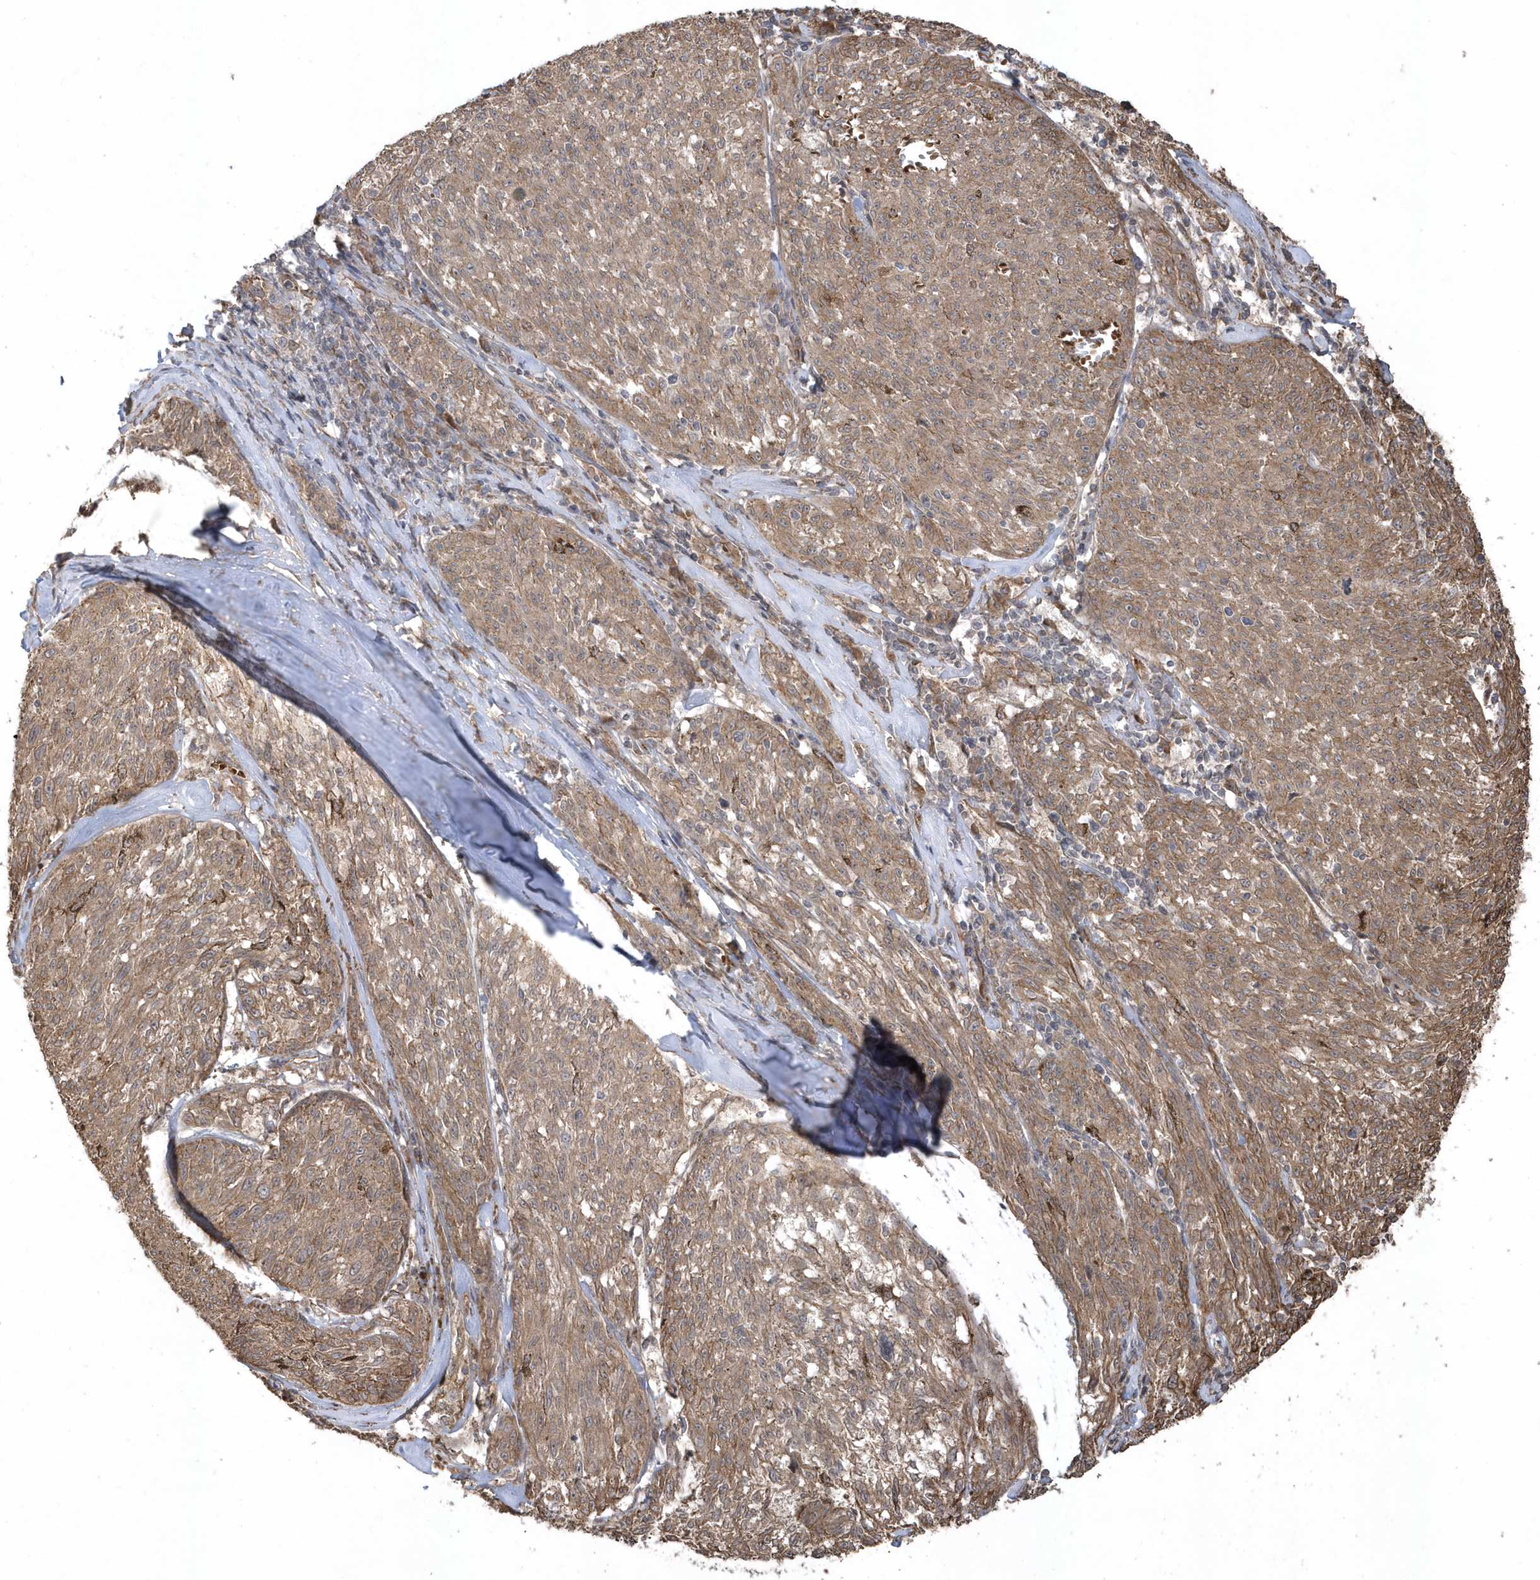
{"staining": {"intensity": "moderate", "quantity": ">75%", "location": "cytoplasmic/membranous"}, "tissue": "melanoma", "cell_type": "Tumor cells", "image_type": "cancer", "snomed": [{"axis": "morphology", "description": "Malignant melanoma, NOS"}, {"axis": "topography", "description": "Skin"}], "caption": "Malignant melanoma stained with a protein marker shows moderate staining in tumor cells.", "gene": "HERPUD1", "patient": {"sex": "female", "age": 72}}